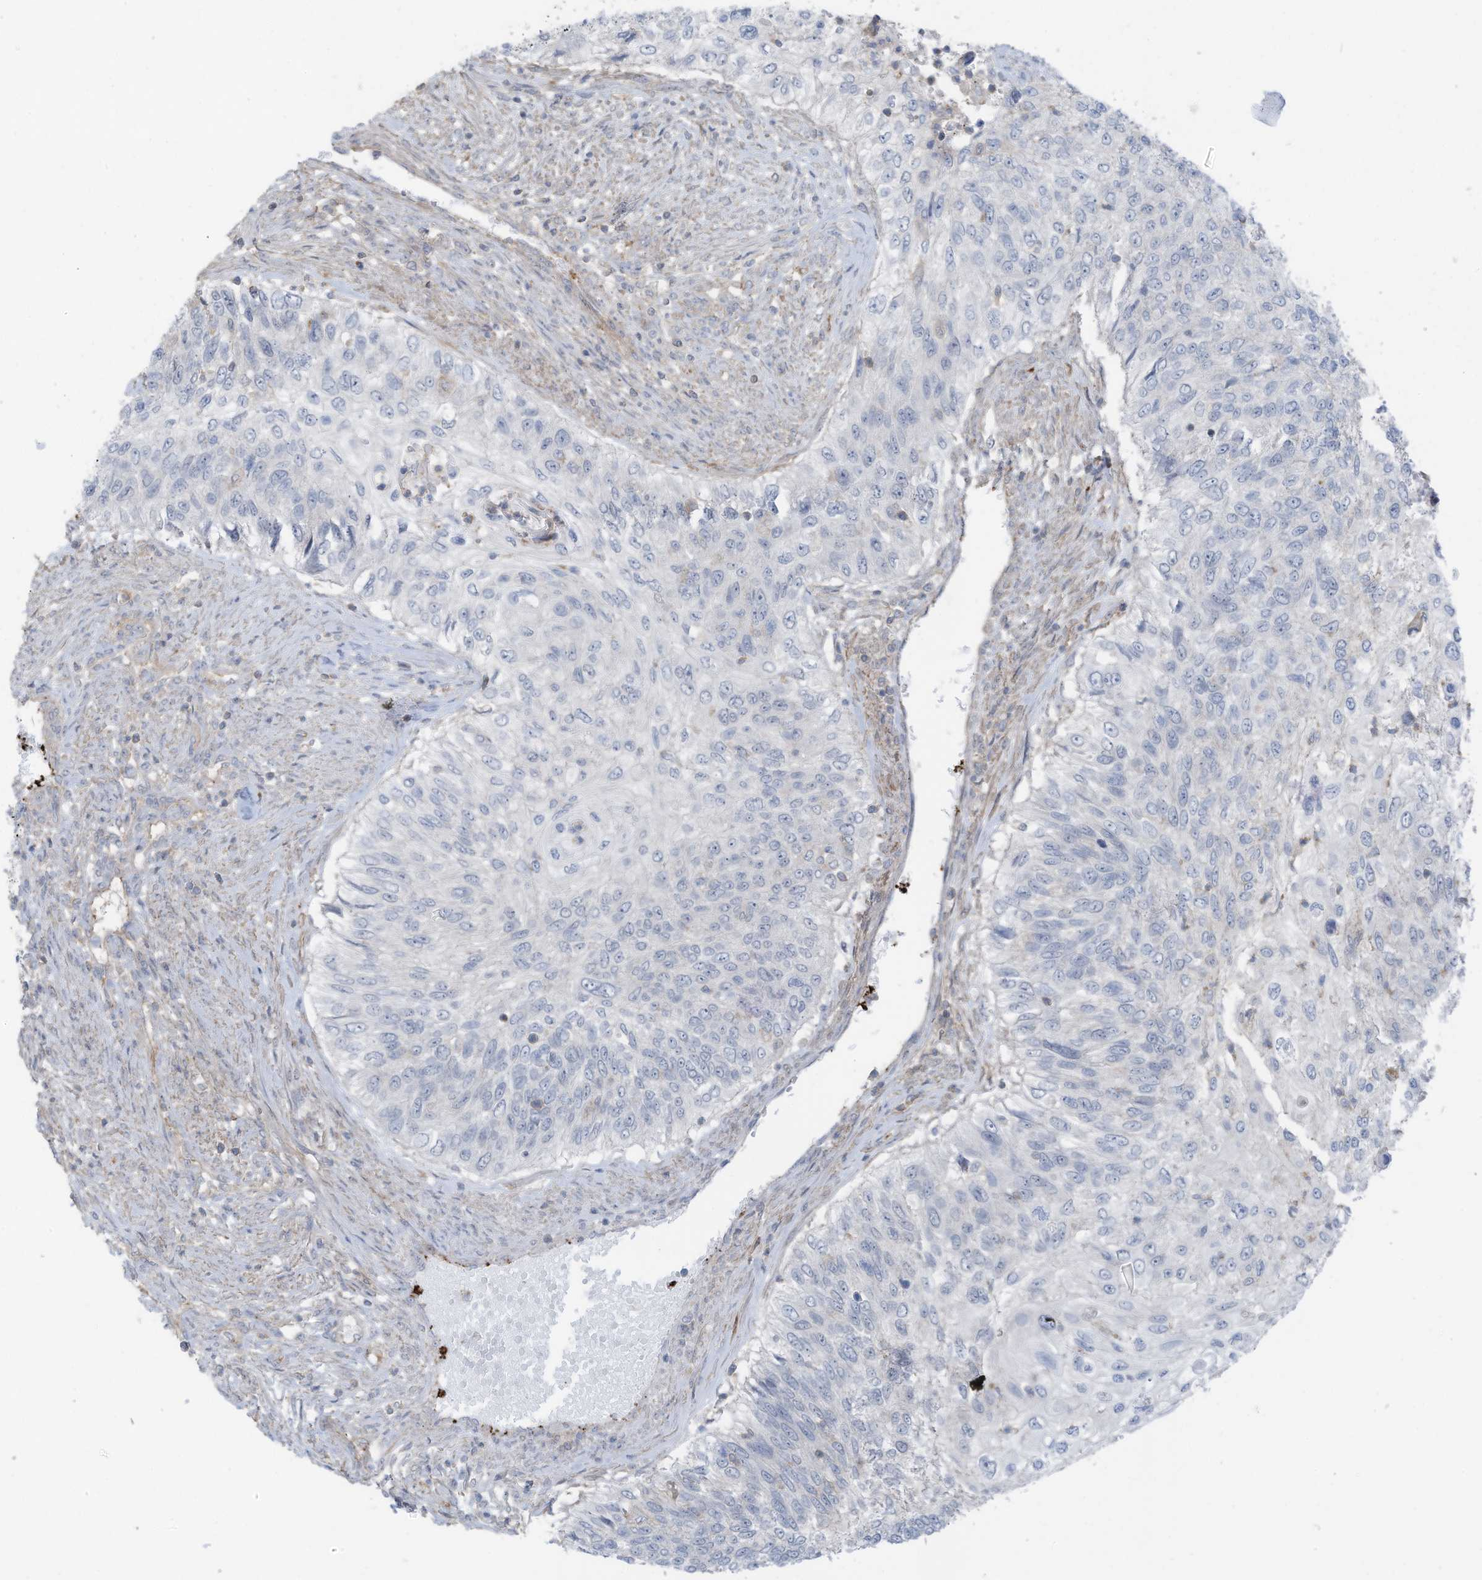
{"staining": {"intensity": "negative", "quantity": "none", "location": "none"}, "tissue": "urothelial cancer", "cell_type": "Tumor cells", "image_type": "cancer", "snomed": [{"axis": "morphology", "description": "Urothelial carcinoma, High grade"}, {"axis": "topography", "description": "Urinary bladder"}], "caption": "Tumor cells are negative for protein expression in human high-grade urothelial carcinoma. The staining is performed using DAB brown chromogen with nuclei counter-stained in using hematoxylin.", "gene": "ZNF846", "patient": {"sex": "female", "age": 60}}